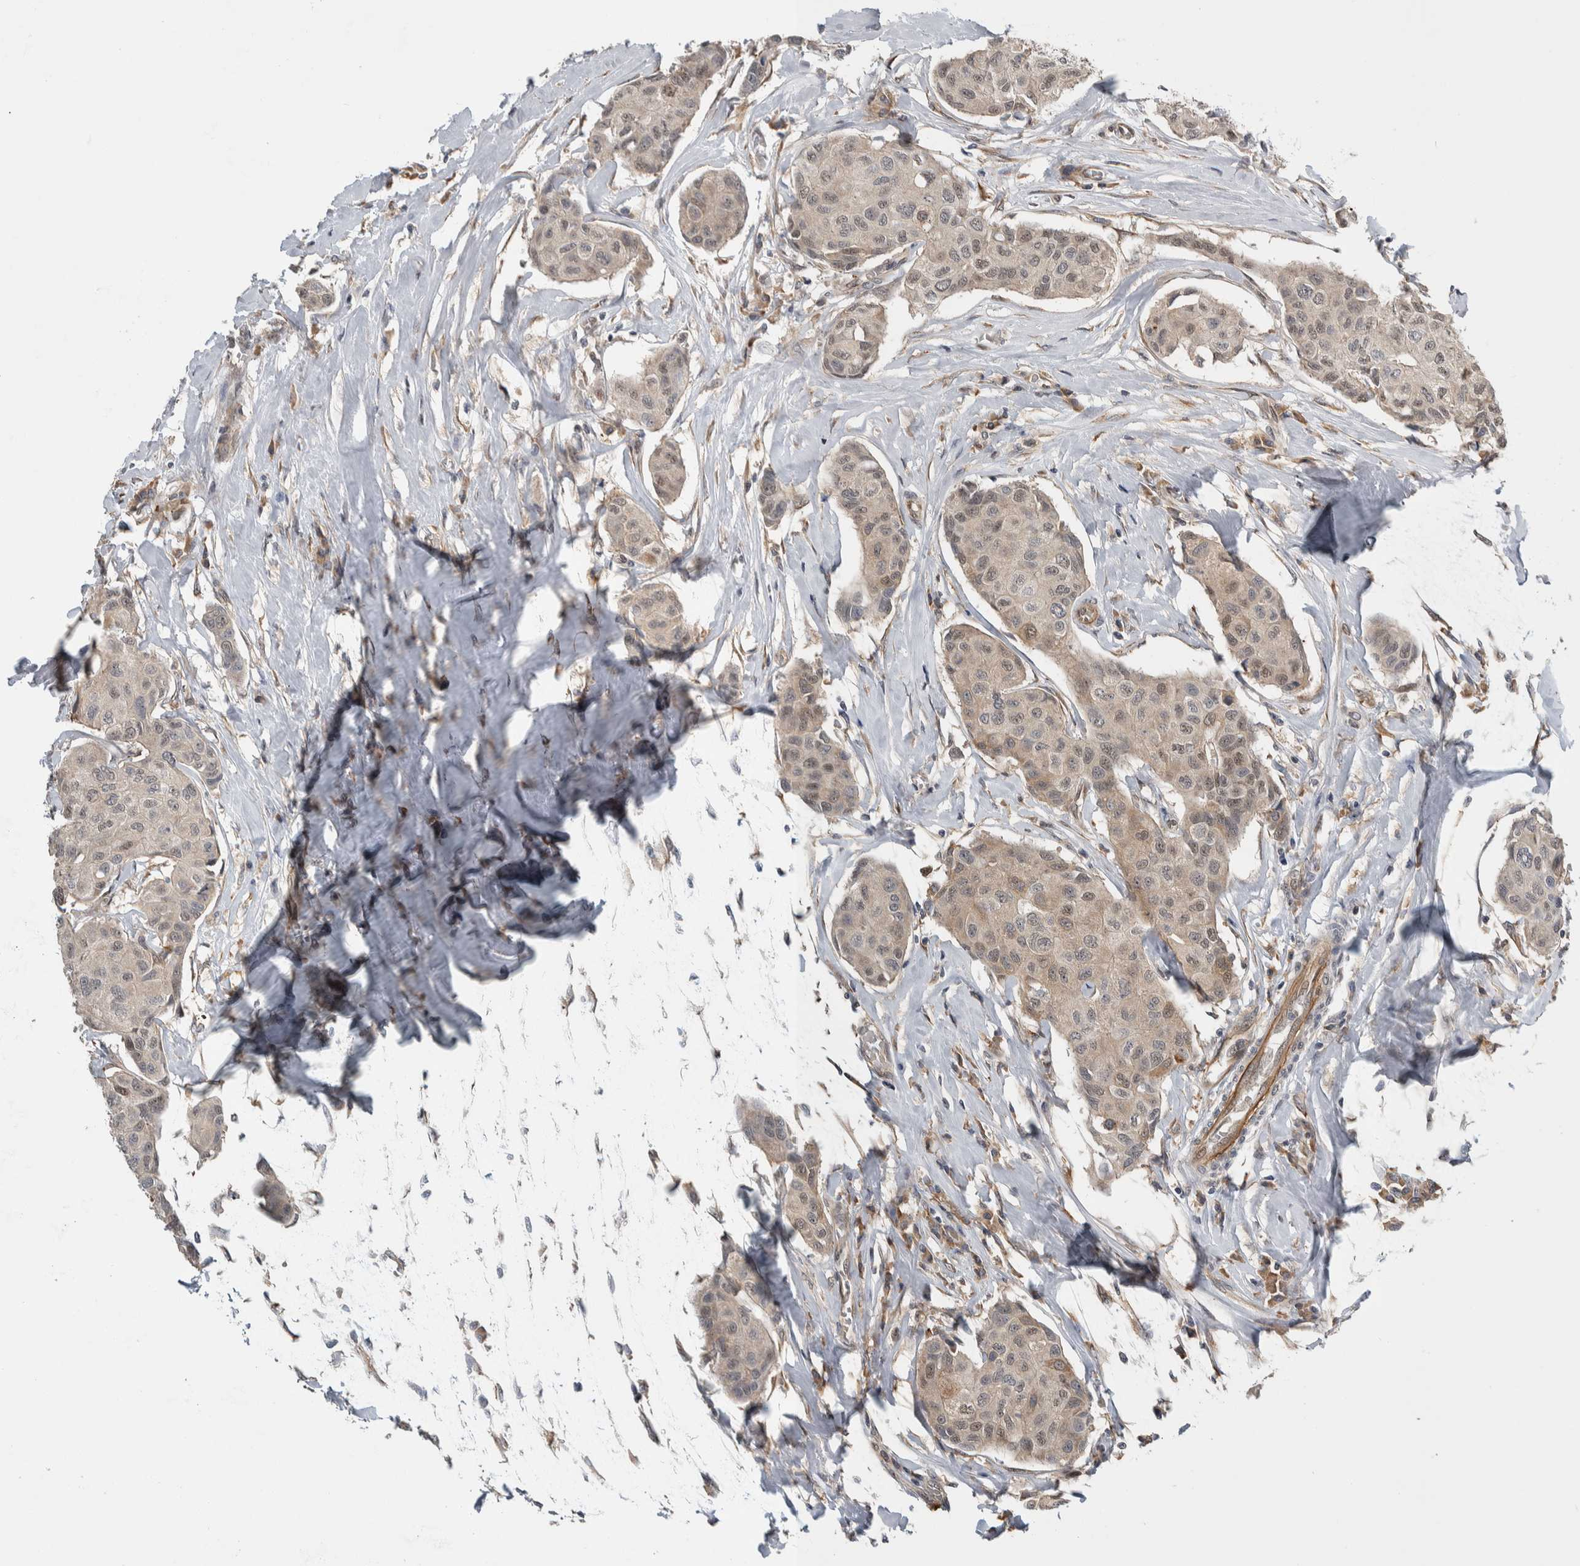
{"staining": {"intensity": "weak", "quantity": ">75%", "location": "cytoplasmic/membranous,nuclear"}, "tissue": "breast cancer", "cell_type": "Tumor cells", "image_type": "cancer", "snomed": [{"axis": "morphology", "description": "Duct carcinoma"}, {"axis": "topography", "description": "Breast"}], "caption": "Tumor cells exhibit low levels of weak cytoplasmic/membranous and nuclear expression in approximately >75% of cells in human breast infiltrating ductal carcinoma.", "gene": "PRDM4", "patient": {"sex": "female", "age": 80}}